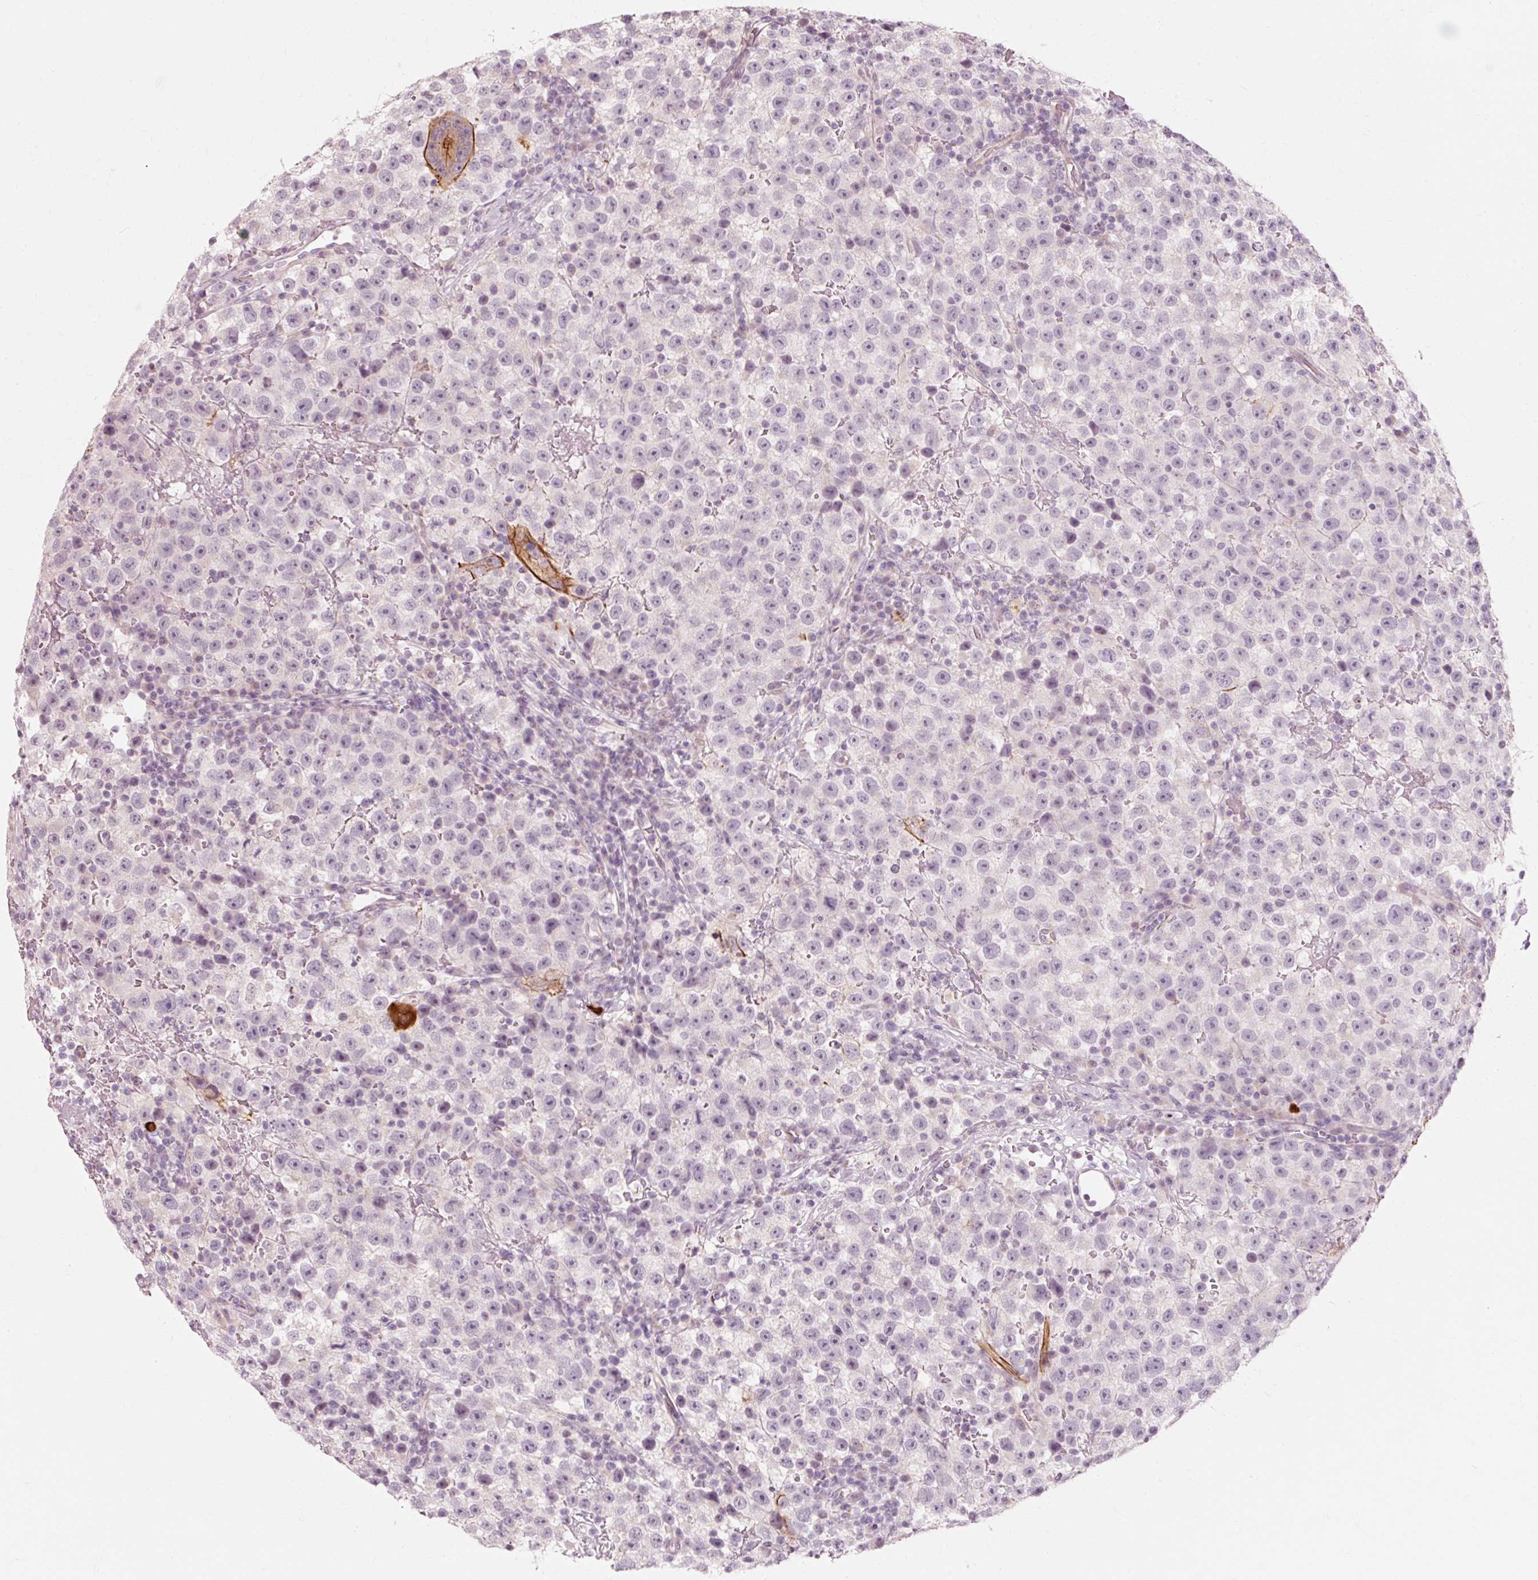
{"staining": {"intensity": "negative", "quantity": "none", "location": "none"}, "tissue": "testis cancer", "cell_type": "Tumor cells", "image_type": "cancer", "snomed": [{"axis": "morphology", "description": "Seminoma, NOS"}, {"axis": "topography", "description": "Testis"}], "caption": "DAB (3,3'-diaminobenzidine) immunohistochemical staining of testis cancer (seminoma) shows no significant staining in tumor cells.", "gene": "TRIM73", "patient": {"sex": "male", "age": 22}}